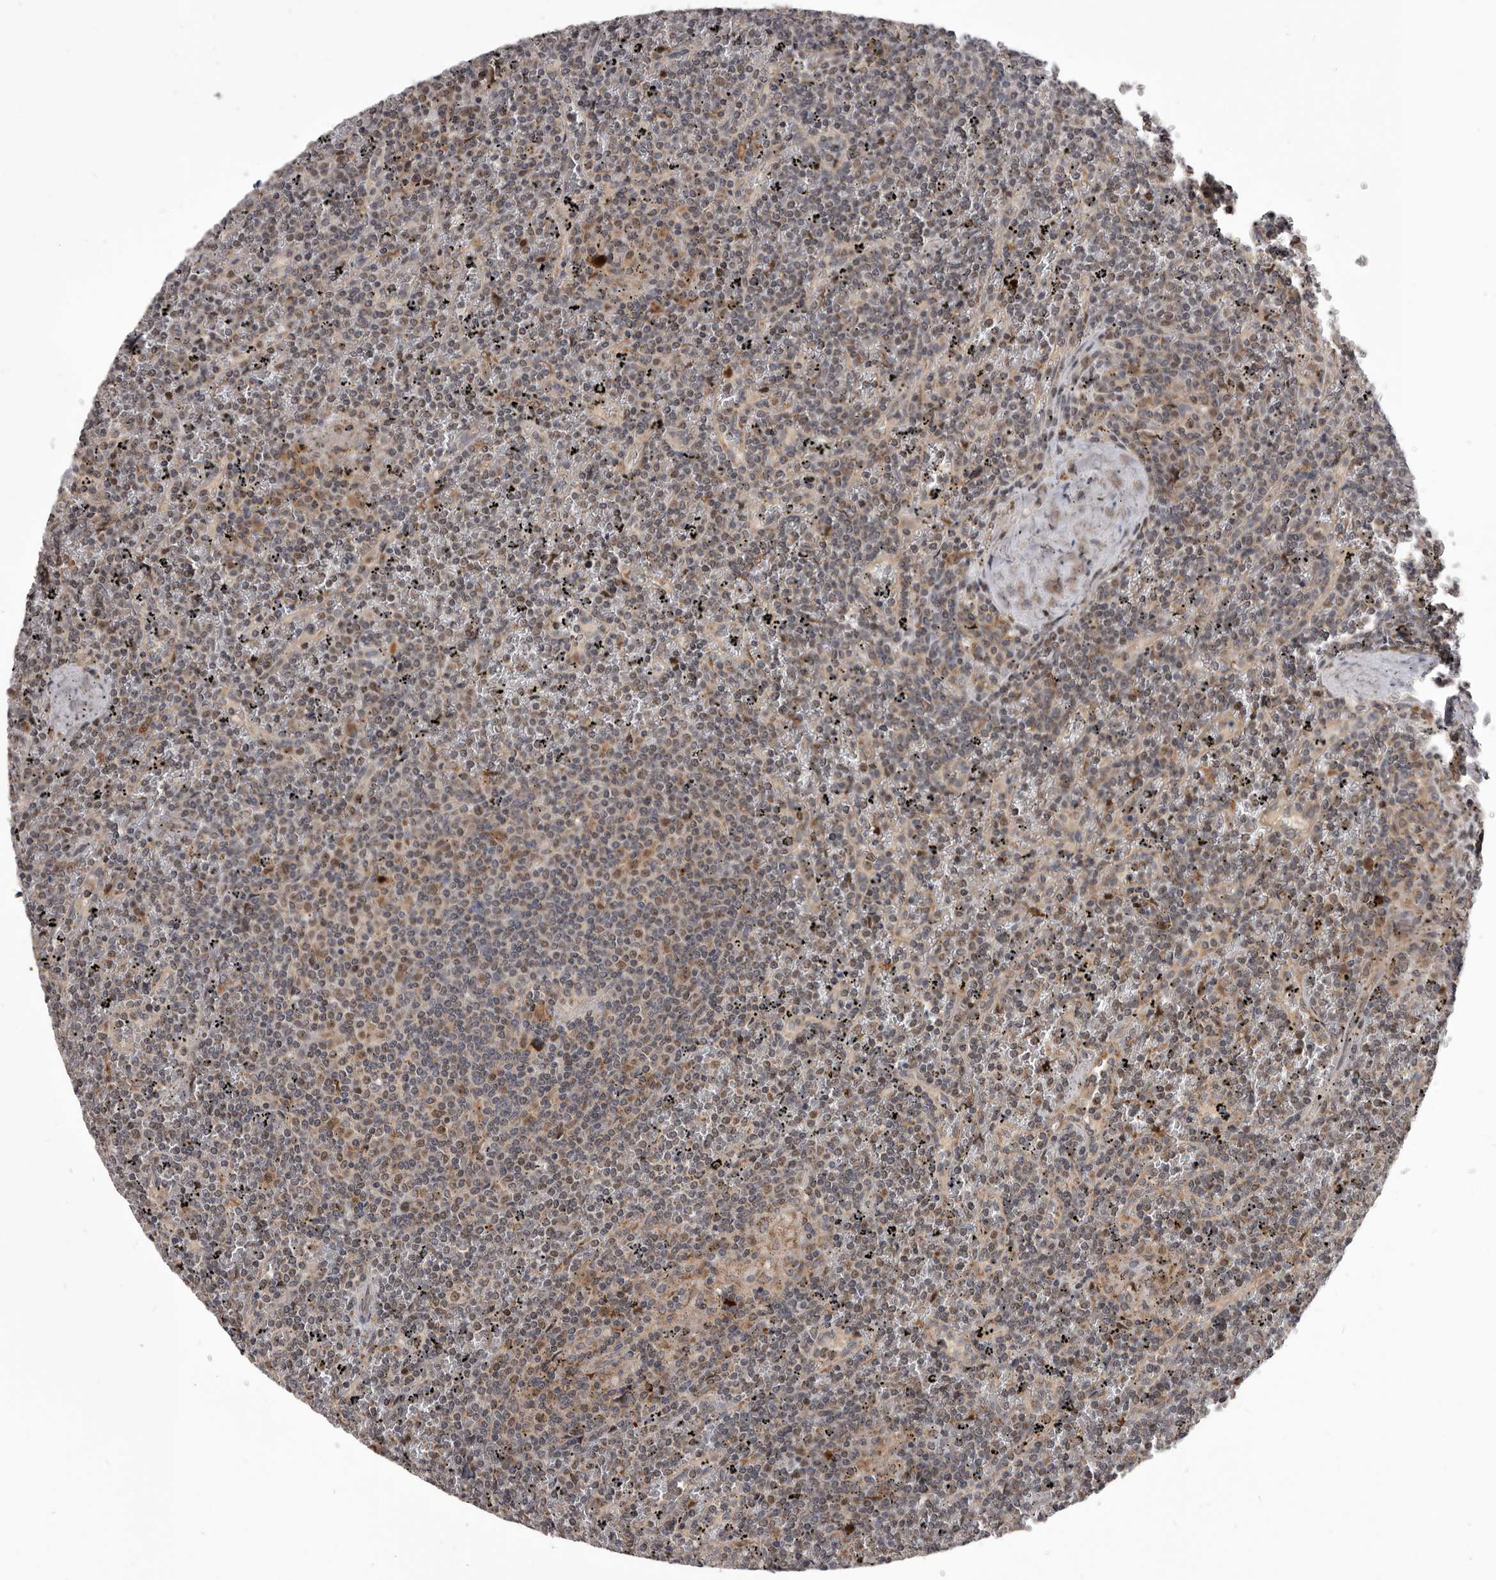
{"staining": {"intensity": "weak", "quantity": "25%-75%", "location": "cytoplasmic/membranous"}, "tissue": "lymphoma", "cell_type": "Tumor cells", "image_type": "cancer", "snomed": [{"axis": "morphology", "description": "Malignant lymphoma, non-Hodgkin's type, Low grade"}, {"axis": "topography", "description": "Spleen"}], "caption": "Immunohistochemical staining of human low-grade malignant lymphoma, non-Hodgkin's type exhibits weak cytoplasmic/membranous protein expression in approximately 25%-75% of tumor cells.", "gene": "MAP3K14", "patient": {"sex": "female", "age": 19}}